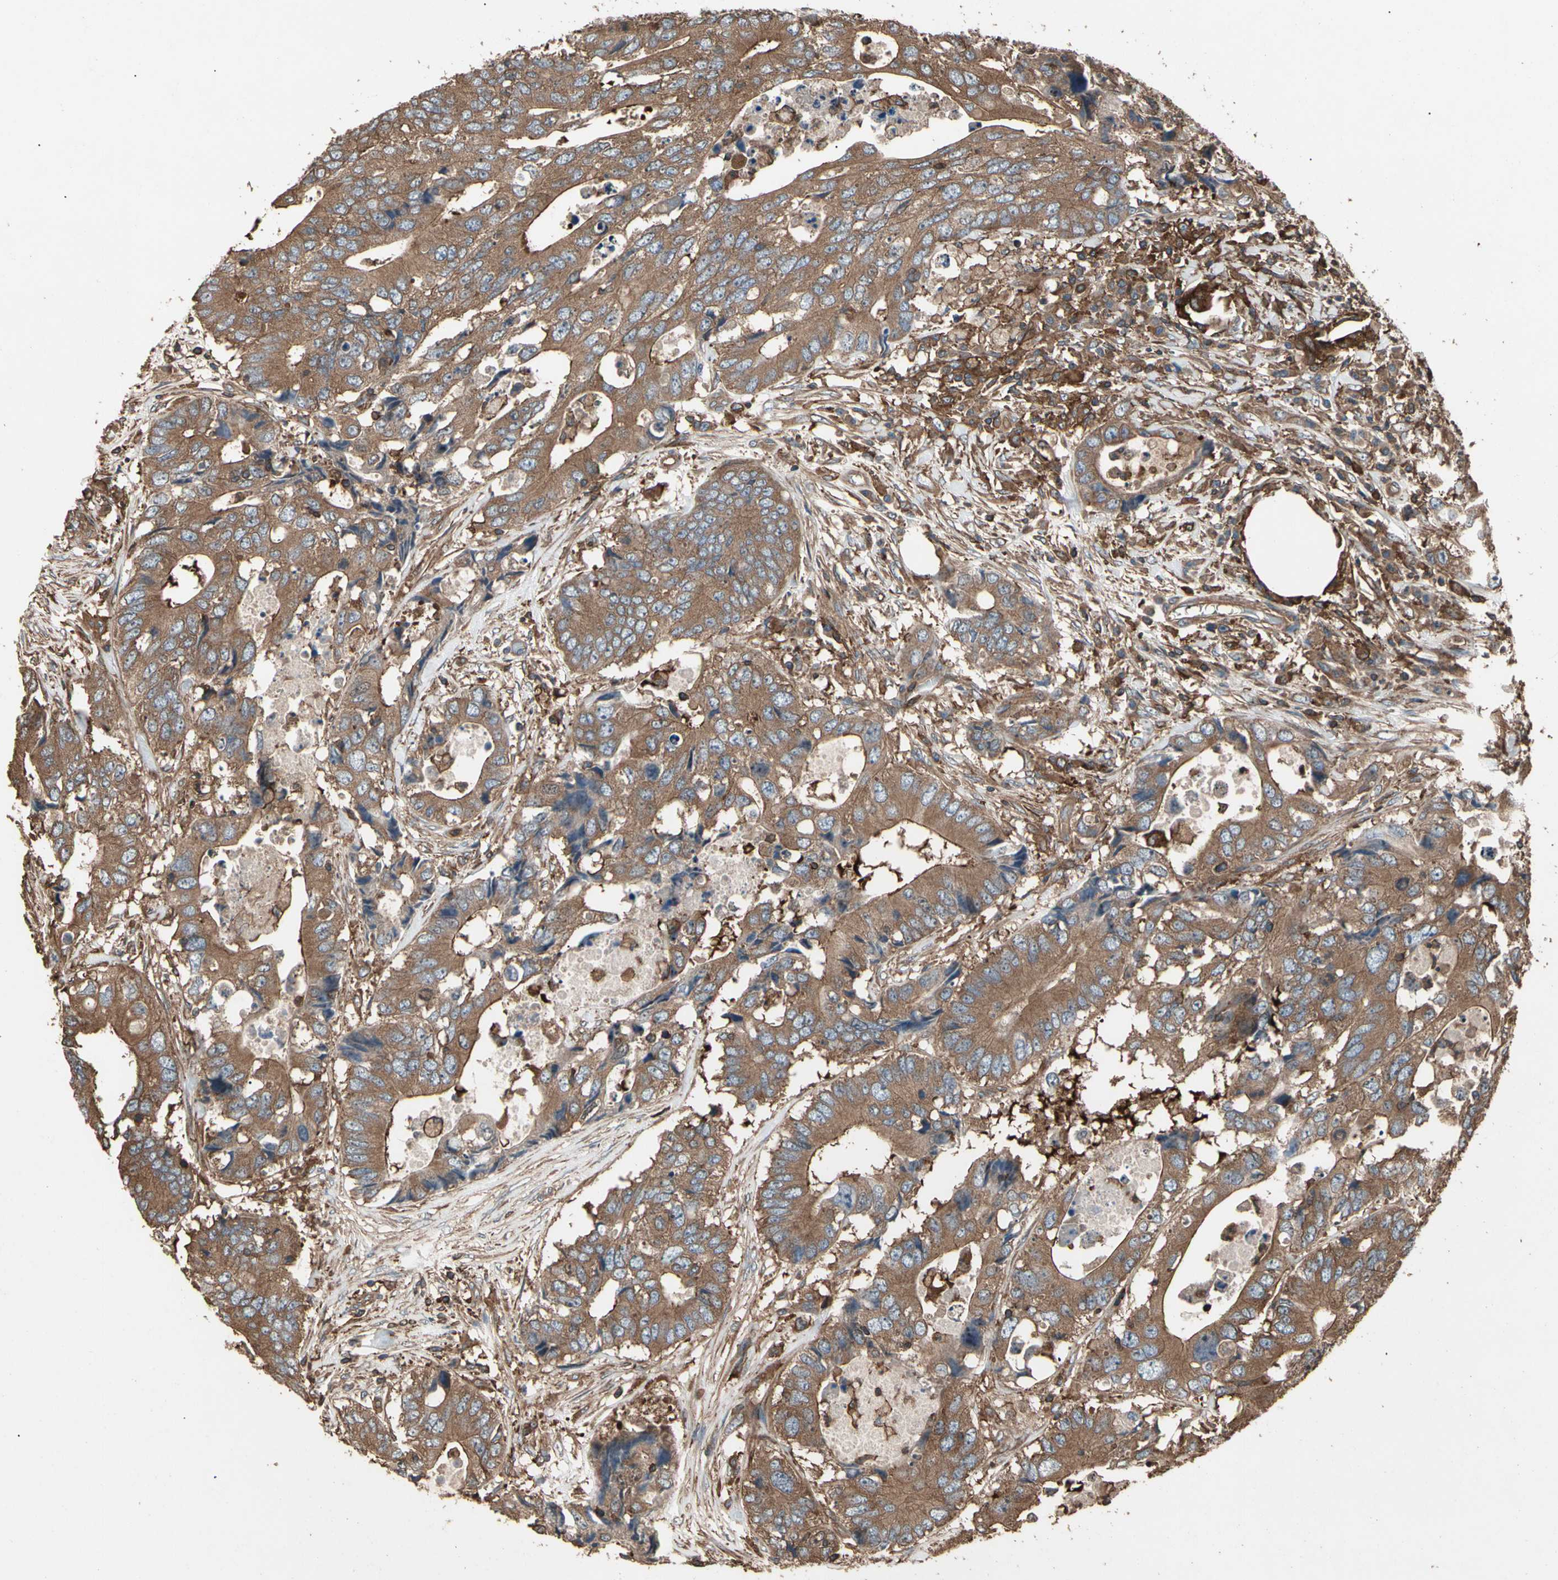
{"staining": {"intensity": "moderate", "quantity": ">75%", "location": "cytoplasmic/membranous"}, "tissue": "colorectal cancer", "cell_type": "Tumor cells", "image_type": "cancer", "snomed": [{"axis": "morphology", "description": "Adenocarcinoma, NOS"}, {"axis": "topography", "description": "Colon"}], "caption": "Immunohistochemistry (IHC) (DAB (3,3'-diaminobenzidine)) staining of colorectal adenocarcinoma displays moderate cytoplasmic/membranous protein positivity in approximately >75% of tumor cells. The staining was performed using DAB (3,3'-diaminobenzidine) to visualize the protein expression in brown, while the nuclei were stained in blue with hematoxylin (Magnification: 20x).", "gene": "AGBL2", "patient": {"sex": "male", "age": 71}}